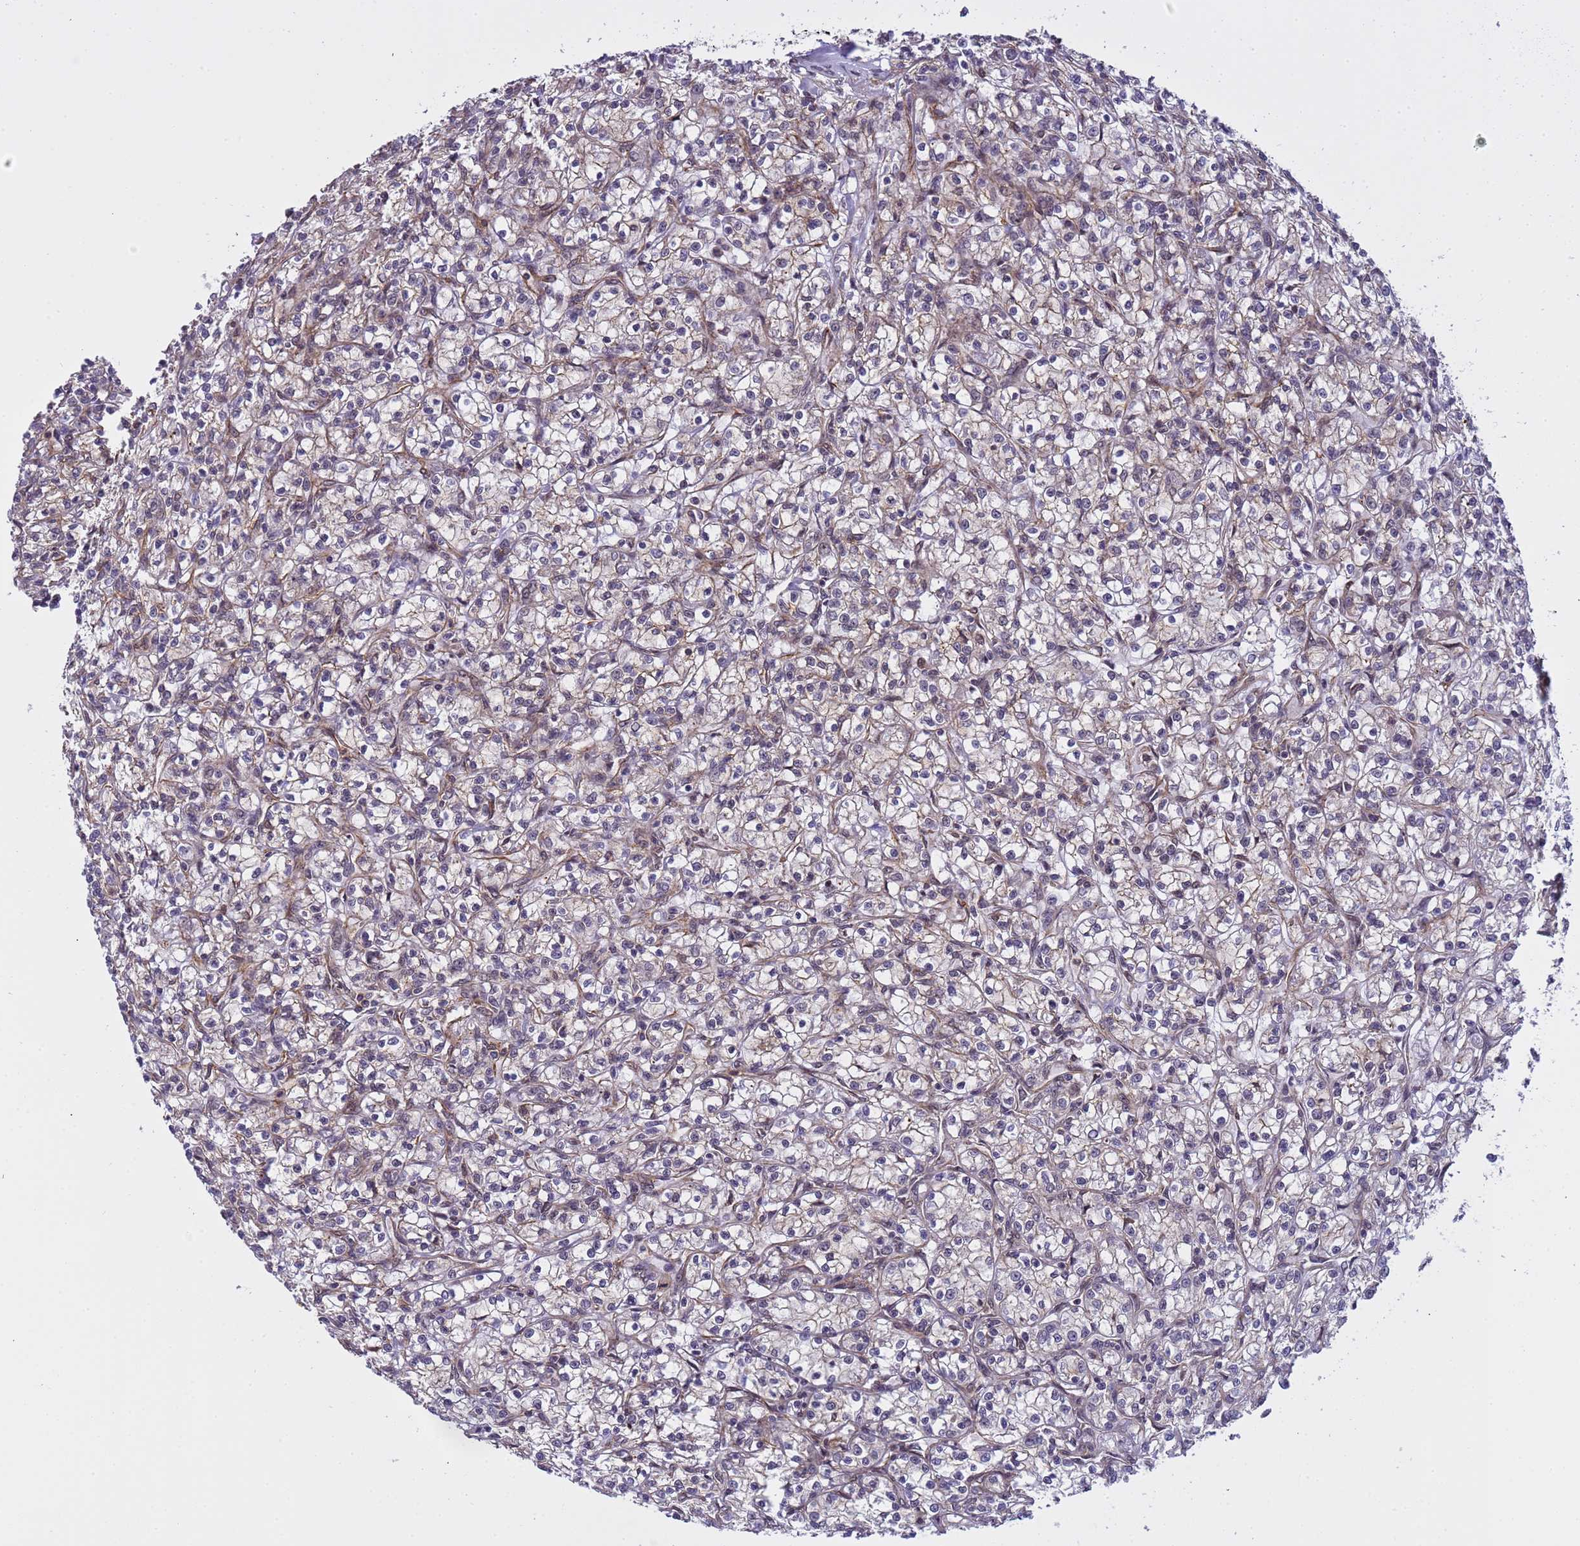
{"staining": {"intensity": "negative", "quantity": "none", "location": "none"}, "tissue": "renal cancer", "cell_type": "Tumor cells", "image_type": "cancer", "snomed": [{"axis": "morphology", "description": "Adenocarcinoma, NOS"}, {"axis": "topography", "description": "Kidney"}], "caption": "This micrograph is of renal cancer stained with immunohistochemistry (IHC) to label a protein in brown with the nuclei are counter-stained blue. There is no positivity in tumor cells.", "gene": "EMC2", "patient": {"sex": "female", "age": 59}}